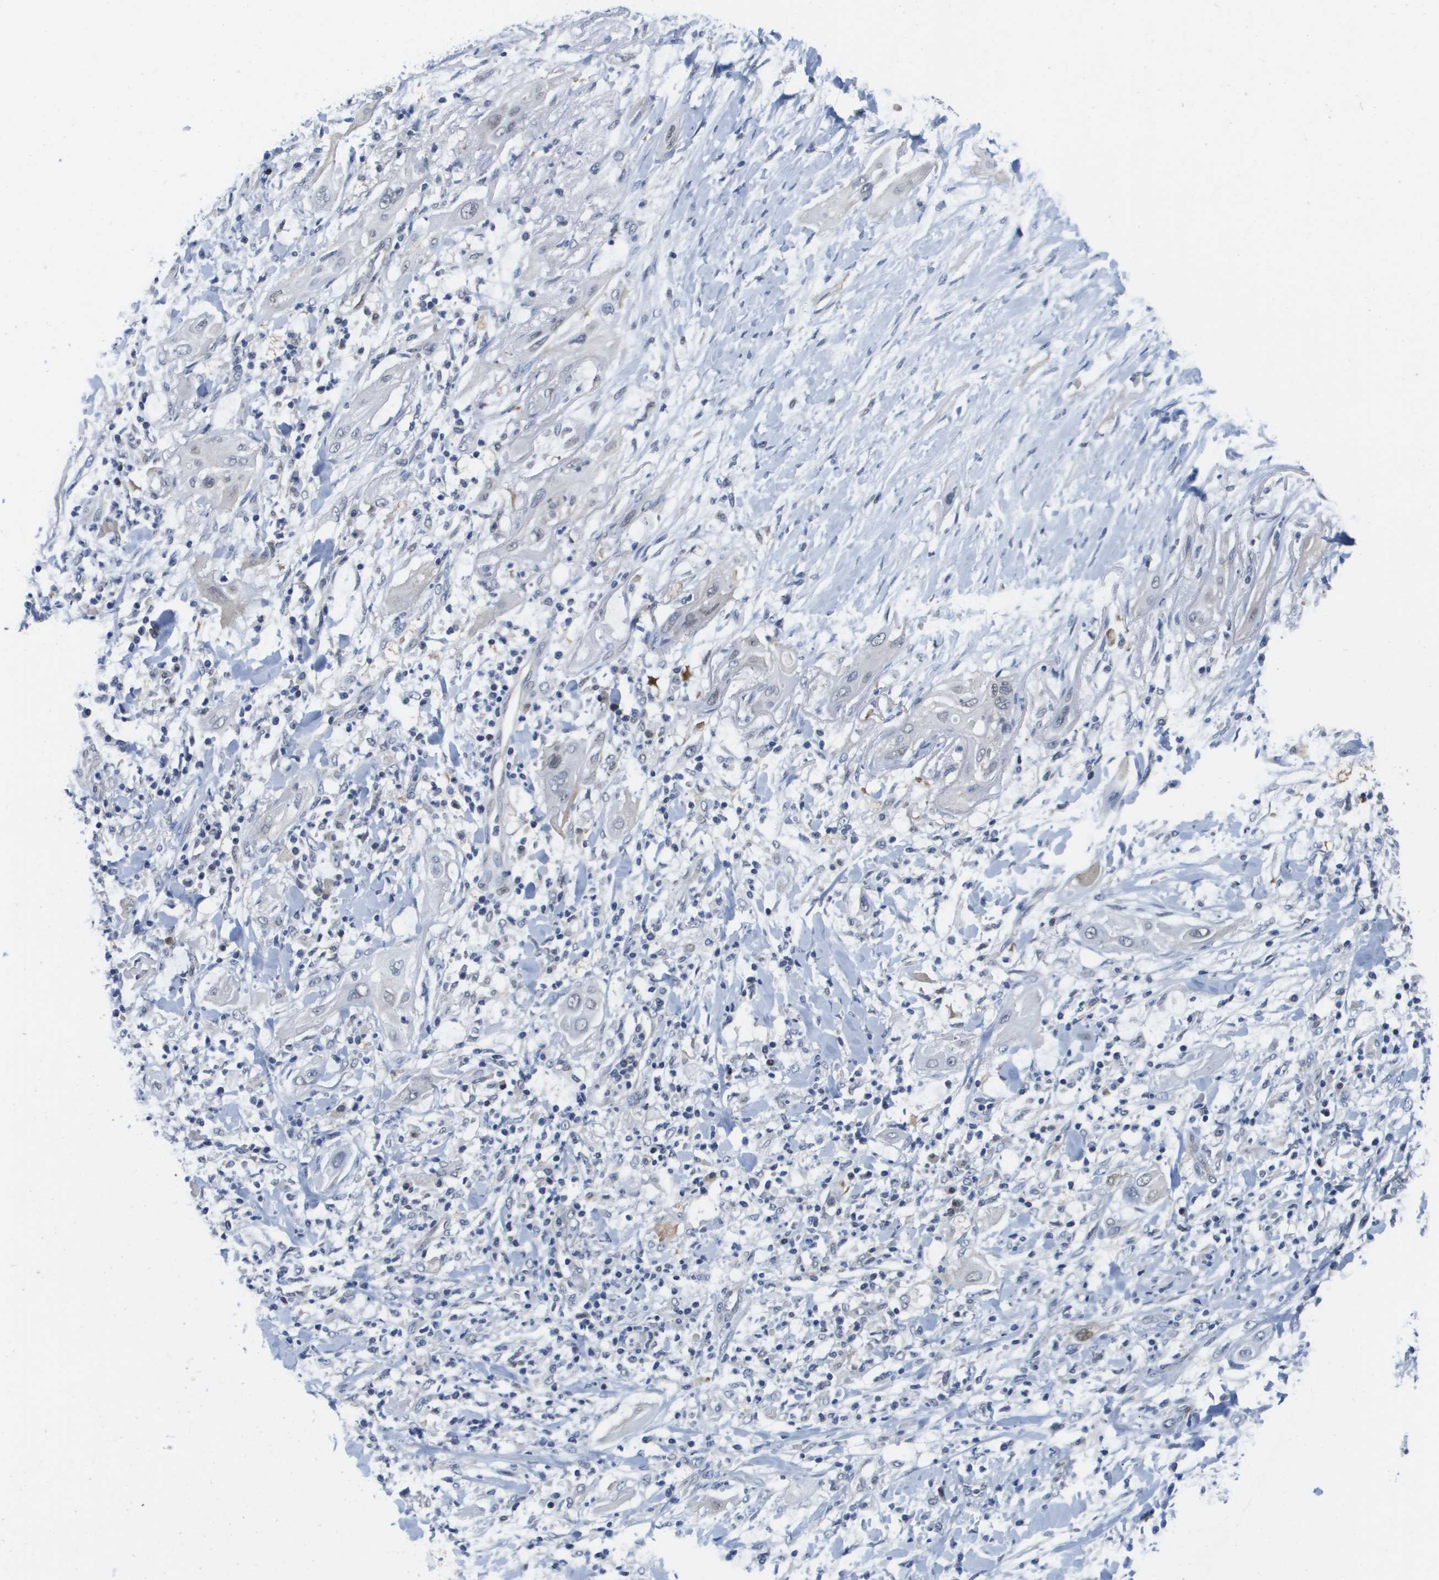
{"staining": {"intensity": "negative", "quantity": "none", "location": "none"}, "tissue": "lung cancer", "cell_type": "Tumor cells", "image_type": "cancer", "snomed": [{"axis": "morphology", "description": "Squamous cell carcinoma, NOS"}, {"axis": "topography", "description": "Lung"}], "caption": "Immunohistochemistry (IHC) micrograph of human squamous cell carcinoma (lung) stained for a protein (brown), which shows no expression in tumor cells. The staining is performed using DAB (3,3'-diaminobenzidine) brown chromogen with nuclei counter-stained in using hematoxylin.", "gene": "FKBP4", "patient": {"sex": "female", "age": 47}}